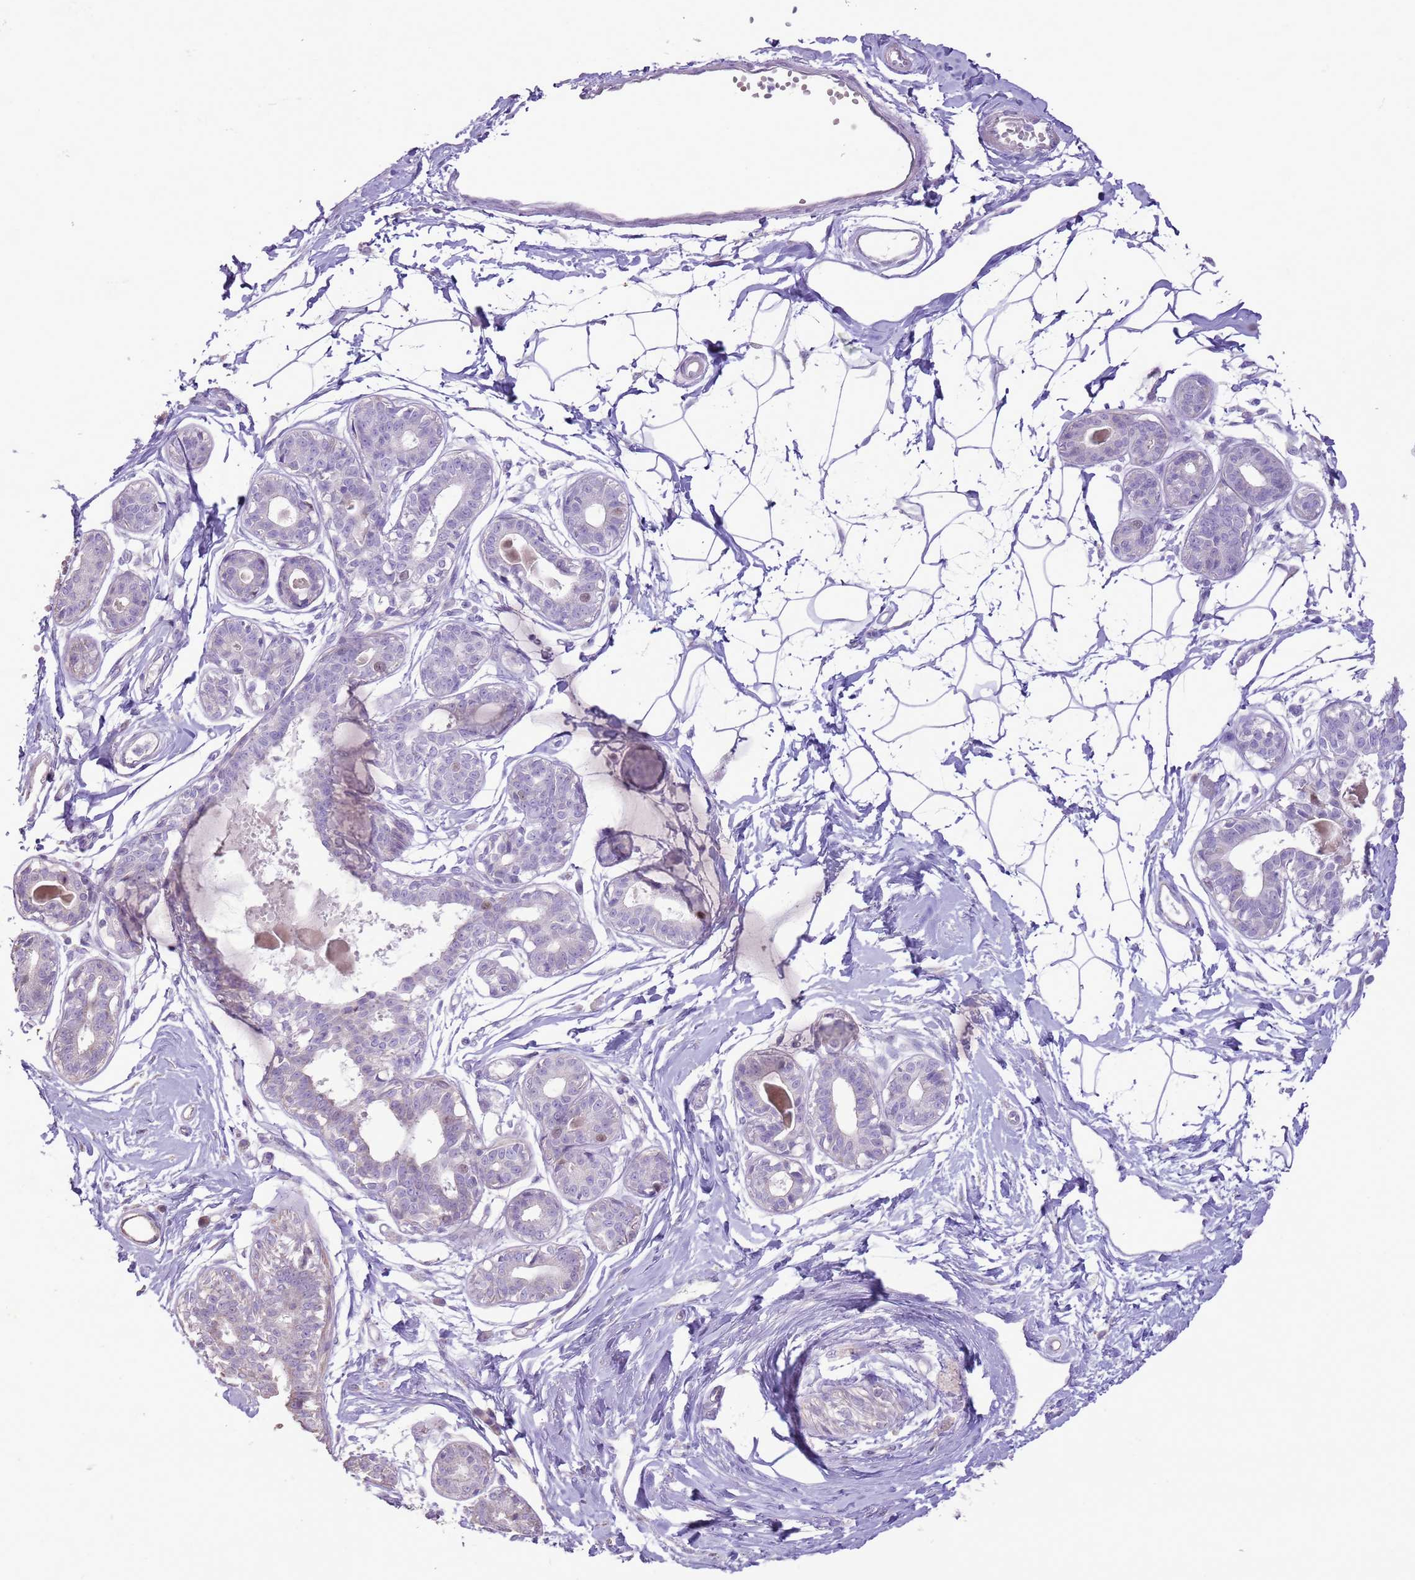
{"staining": {"intensity": "negative", "quantity": "none", "location": "none"}, "tissue": "breast", "cell_type": "Adipocytes", "image_type": "normal", "snomed": [{"axis": "morphology", "description": "Normal tissue, NOS"}, {"axis": "topography", "description": "Breast"}], "caption": "High power microscopy photomicrograph of an immunohistochemistry micrograph of unremarkable breast, revealing no significant staining in adipocytes.", "gene": "GMNN", "patient": {"sex": "female", "age": 45}}